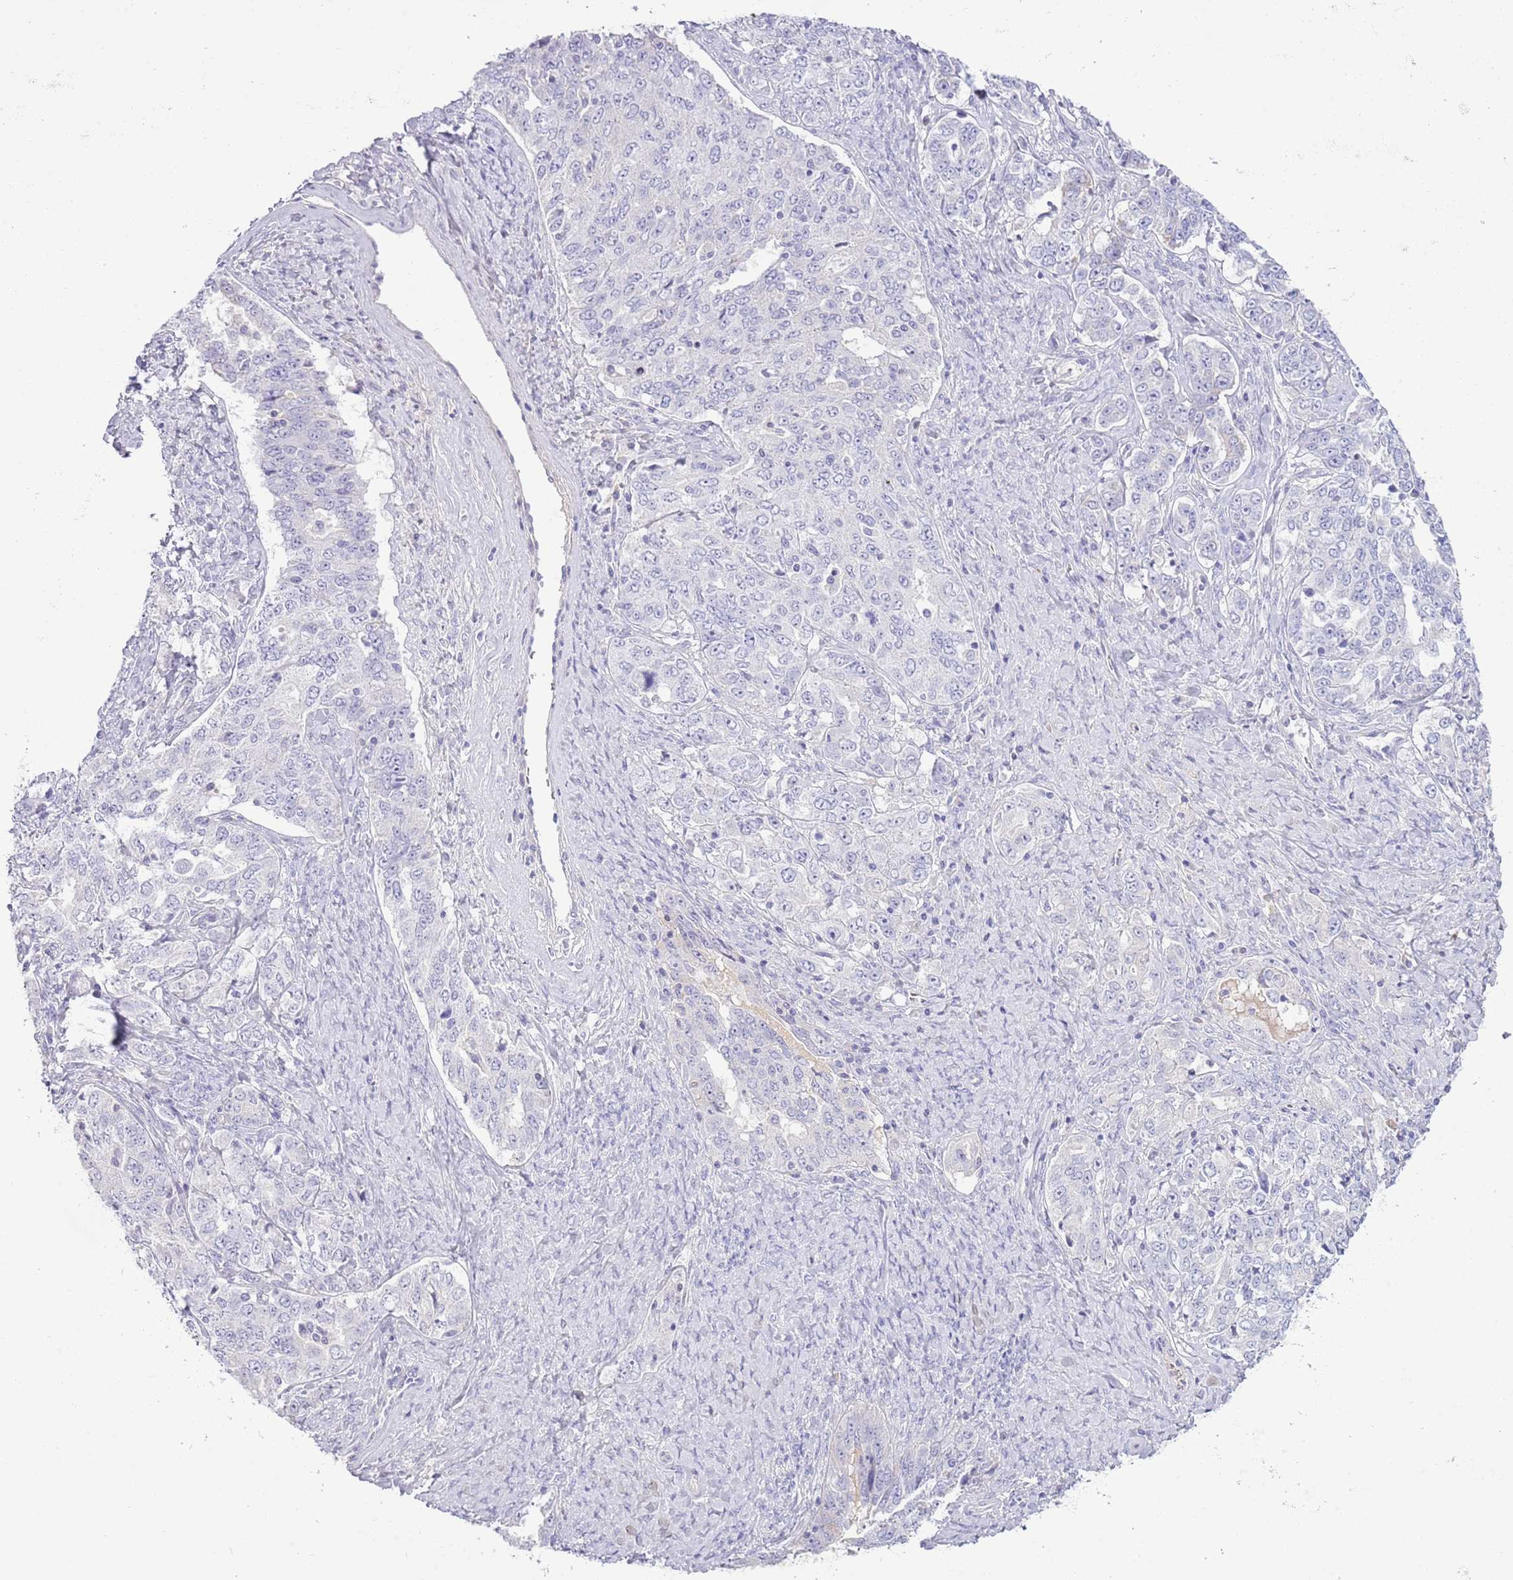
{"staining": {"intensity": "negative", "quantity": "none", "location": "none"}, "tissue": "ovarian cancer", "cell_type": "Tumor cells", "image_type": "cancer", "snomed": [{"axis": "morphology", "description": "Carcinoma, endometroid"}, {"axis": "topography", "description": "Ovary"}], "caption": "Tumor cells show no significant staining in endometroid carcinoma (ovarian). The staining is performed using DAB brown chromogen with nuclei counter-stained in using hematoxylin.", "gene": "TOX2", "patient": {"sex": "female", "age": 62}}